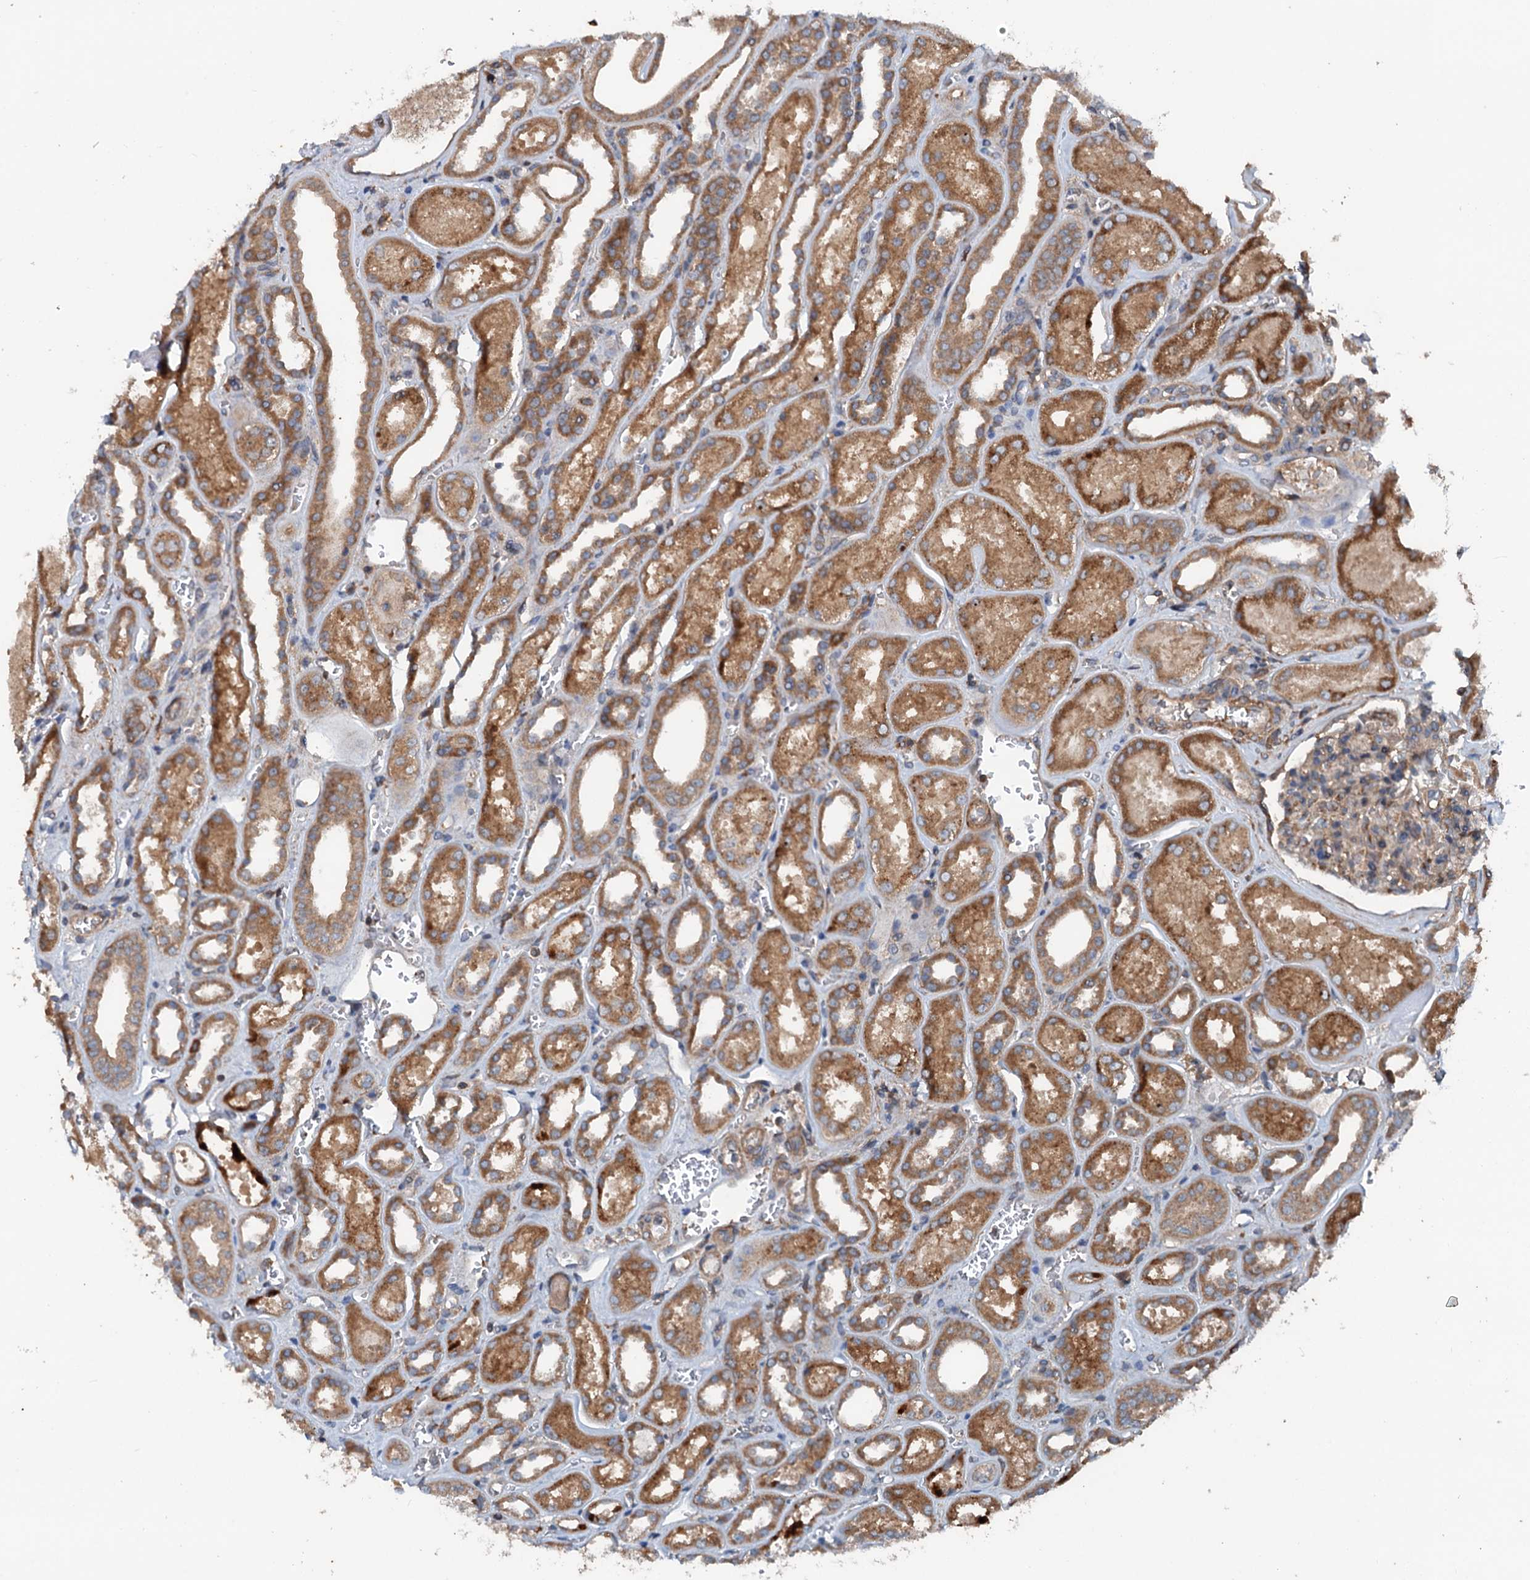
{"staining": {"intensity": "weak", "quantity": "25%-75%", "location": "cytoplasmic/membranous"}, "tissue": "kidney", "cell_type": "Cells in glomeruli", "image_type": "normal", "snomed": [{"axis": "morphology", "description": "Normal tissue, NOS"}, {"axis": "morphology", "description": "Adenocarcinoma, NOS"}, {"axis": "topography", "description": "Kidney"}], "caption": "Kidney stained with DAB (3,3'-diaminobenzidine) immunohistochemistry demonstrates low levels of weak cytoplasmic/membranous positivity in approximately 25%-75% of cells in glomeruli.", "gene": "TEDC1", "patient": {"sex": "female", "age": 68}}